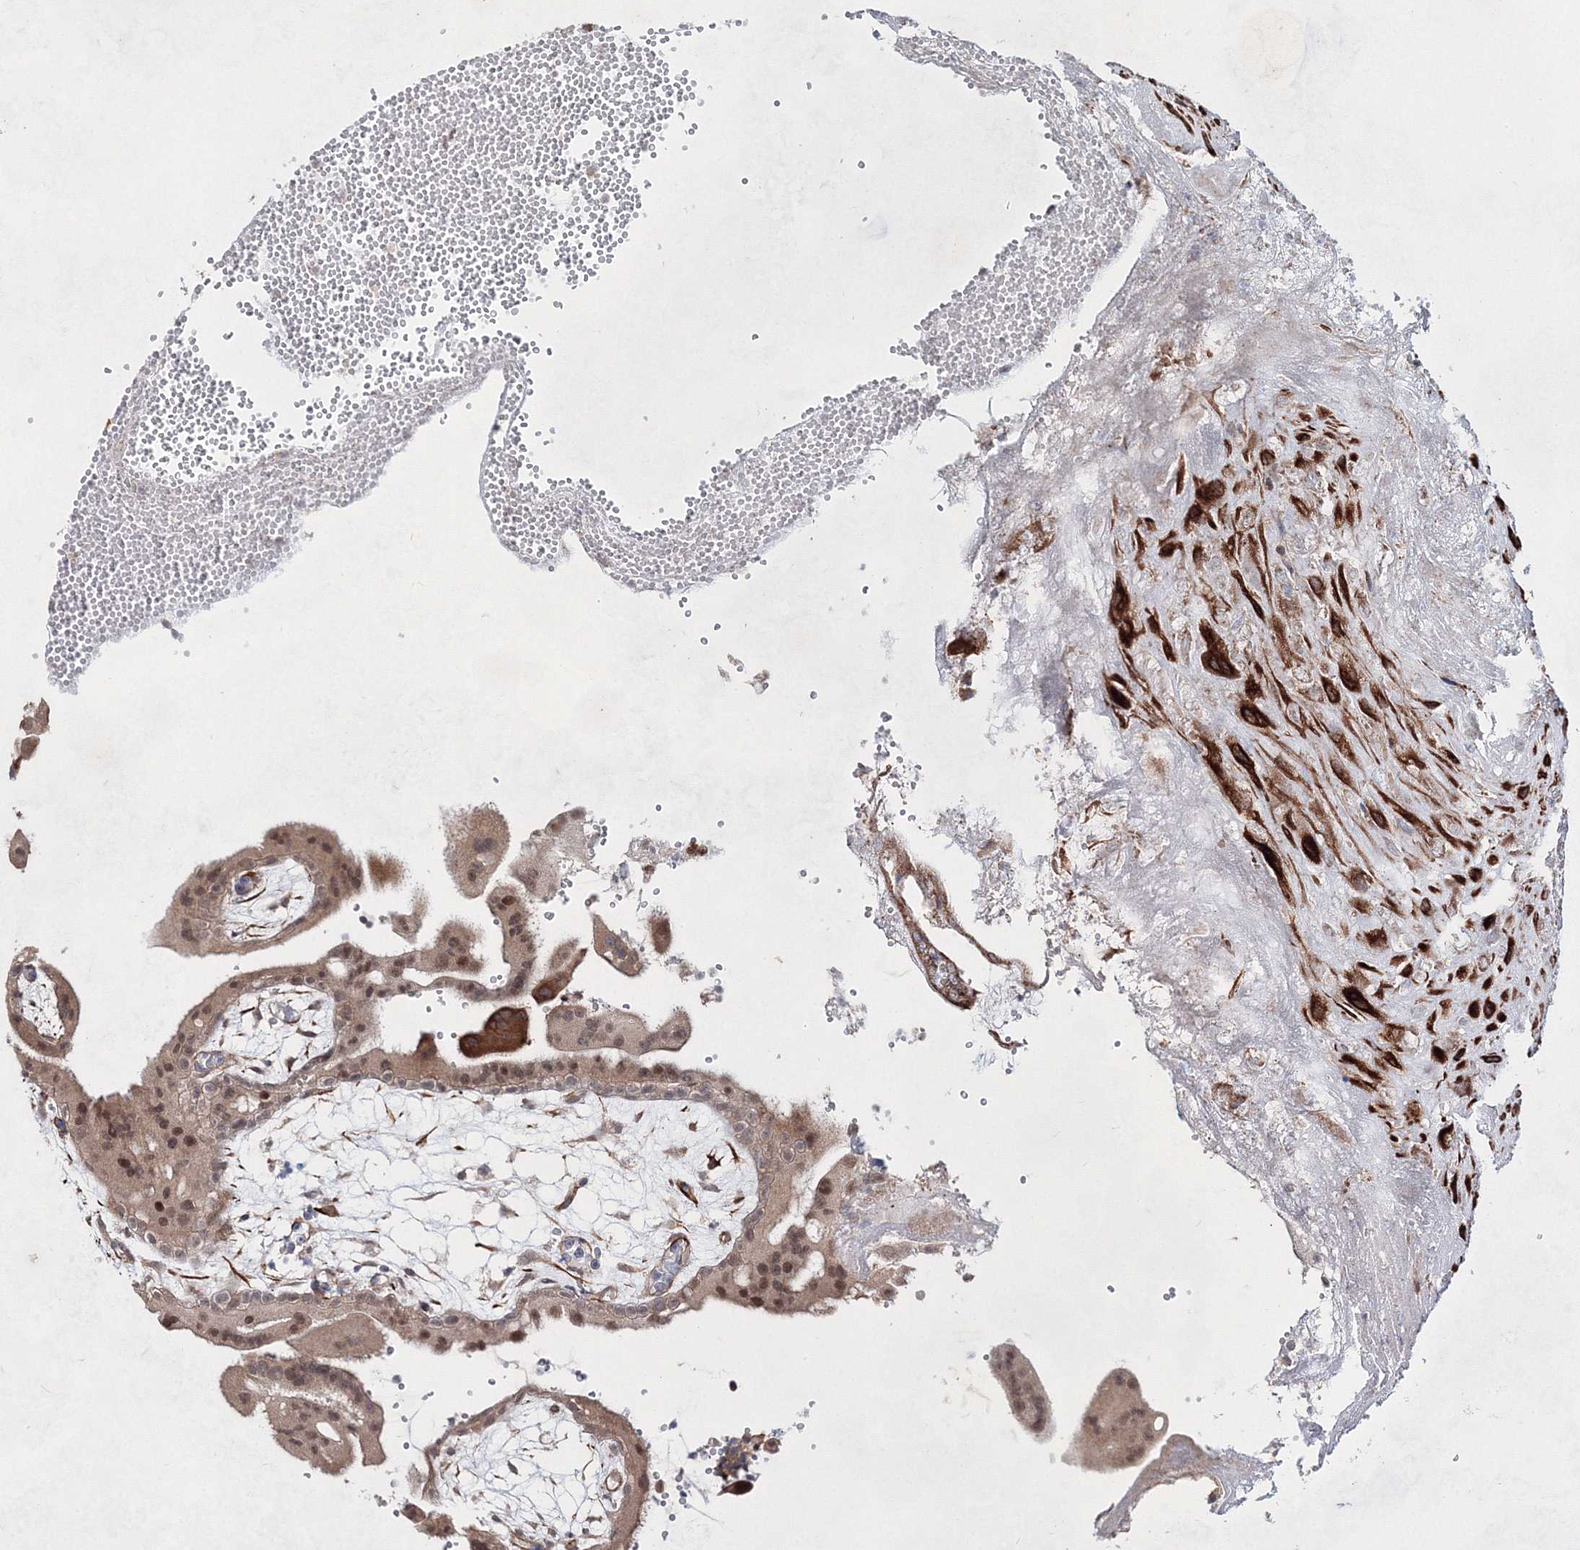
{"staining": {"intensity": "strong", "quantity": ">75%", "location": "cytoplasmic/membranous,nuclear"}, "tissue": "placenta", "cell_type": "Decidual cells", "image_type": "normal", "snomed": [{"axis": "morphology", "description": "Normal tissue, NOS"}, {"axis": "topography", "description": "Placenta"}], "caption": "IHC staining of benign placenta, which displays high levels of strong cytoplasmic/membranous,nuclear positivity in approximately >75% of decidual cells indicating strong cytoplasmic/membranous,nuclear protein positivity. The staining was performed using DAB (3,3'-diaminobenzidine) (brown) for protein detection and nuclei were counterstained in hematoxylin (blue).", "gene": "SNIP1", "patient": {"sex": "female", "age": 18}}